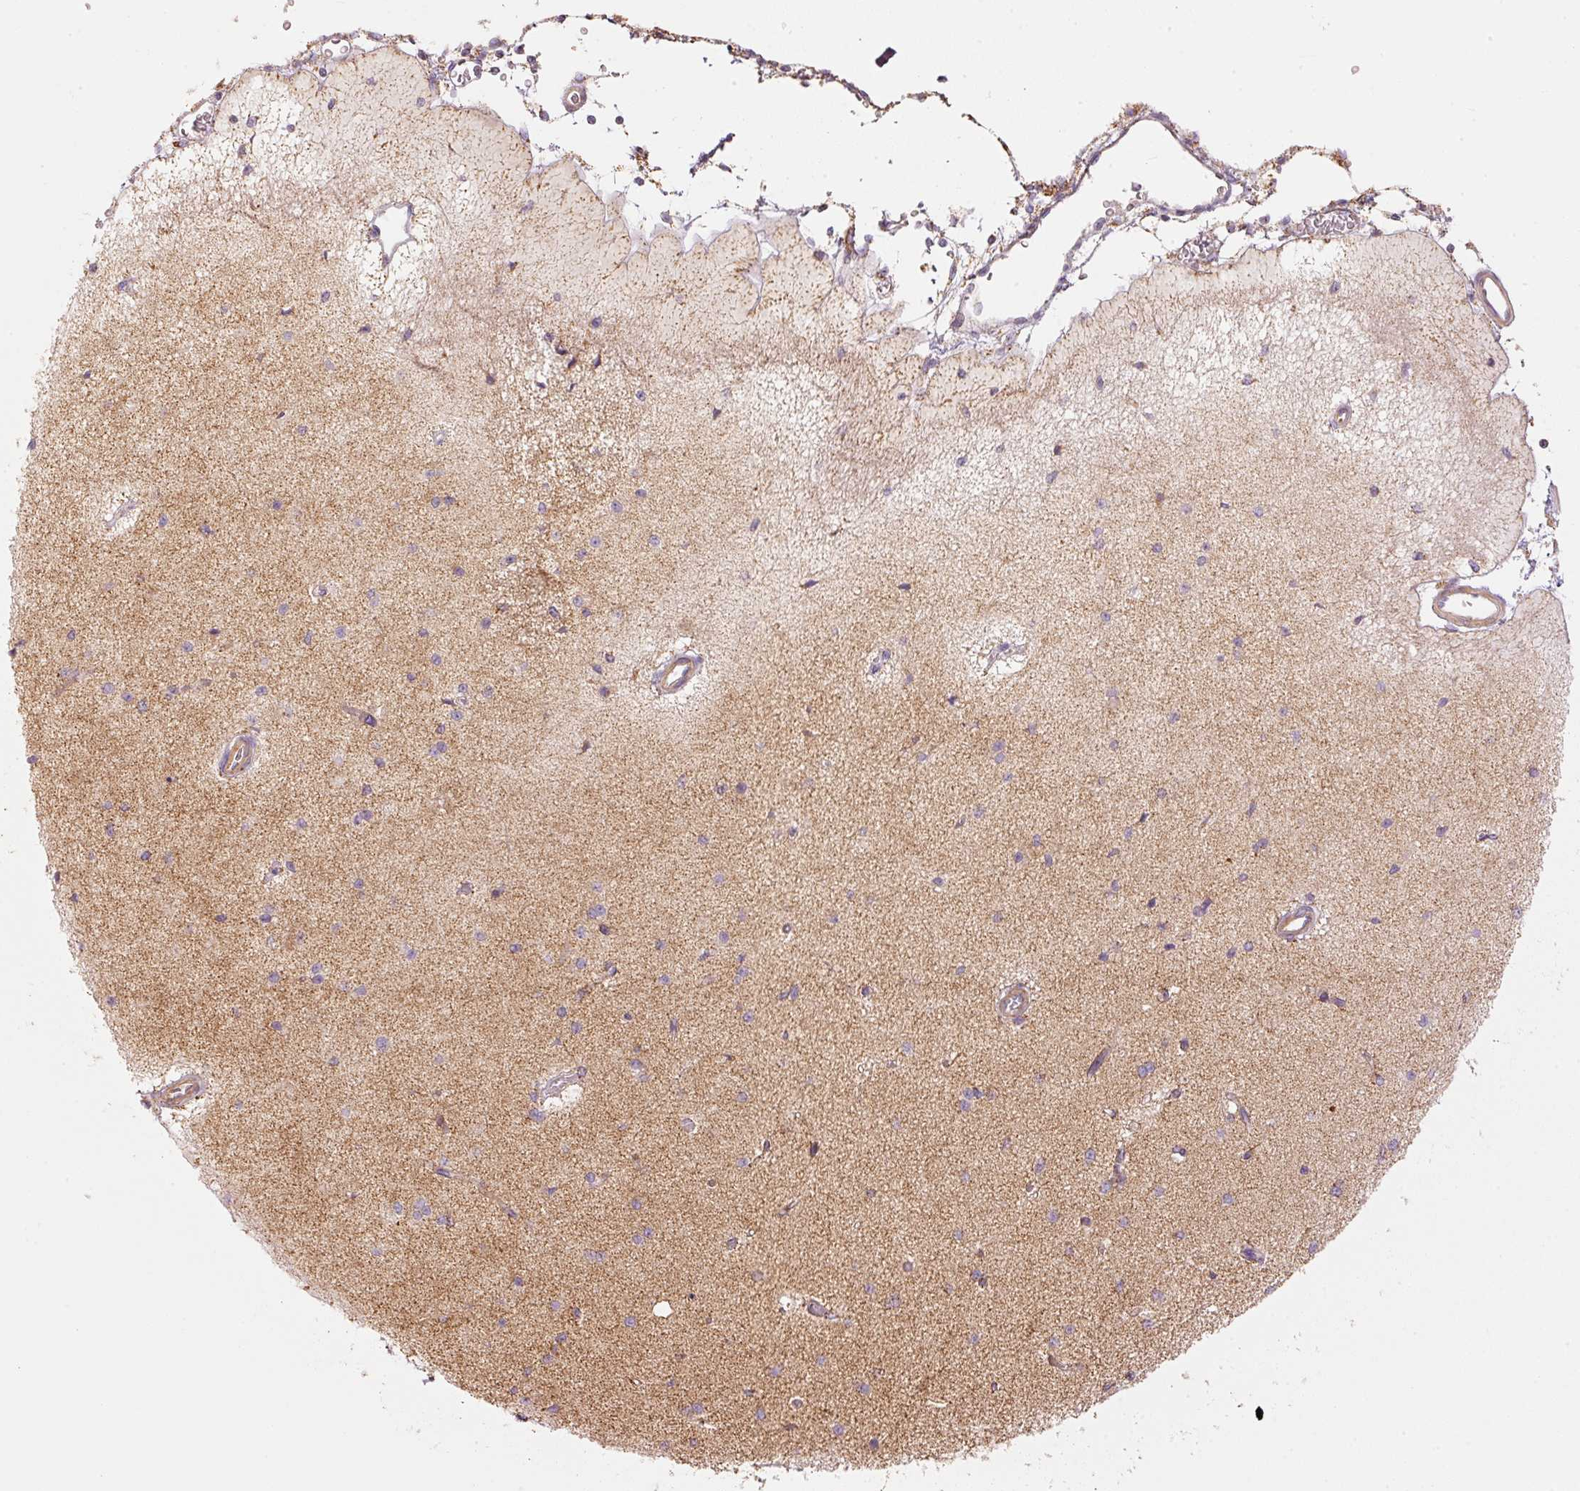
{"staining": {"intensity": "moderate", "quantity": "<25%", "location": "cytoplasmic/membranous"}, "tissue": "cerebral cortex", "cell_type": "Endothelial cells", "image_type": "normal", "snomed": [{"axis": "morphology", "description": "Normal tissue, NOS"}, {"axis": "morphology", "description": "Inflammation, NOS"}, {"axis": "topography", "description": "Cerebral cortex"}], "caption": "Immunohistochemistry staining of benign cerebral cortex, which shows low levels of moderate cytoplasmic/membranous staining in about <25% of endothelial cells indicating moderate cytoplasmic/membranous protein staining. The staining was performed using DAB (3,3'-diaminobenzidine) (brown) for protein detection and nuclei were counterstained in hematoxylin (blue).", "gene": "C17orf98", "patient": {"sex": "male", "age": 6}}